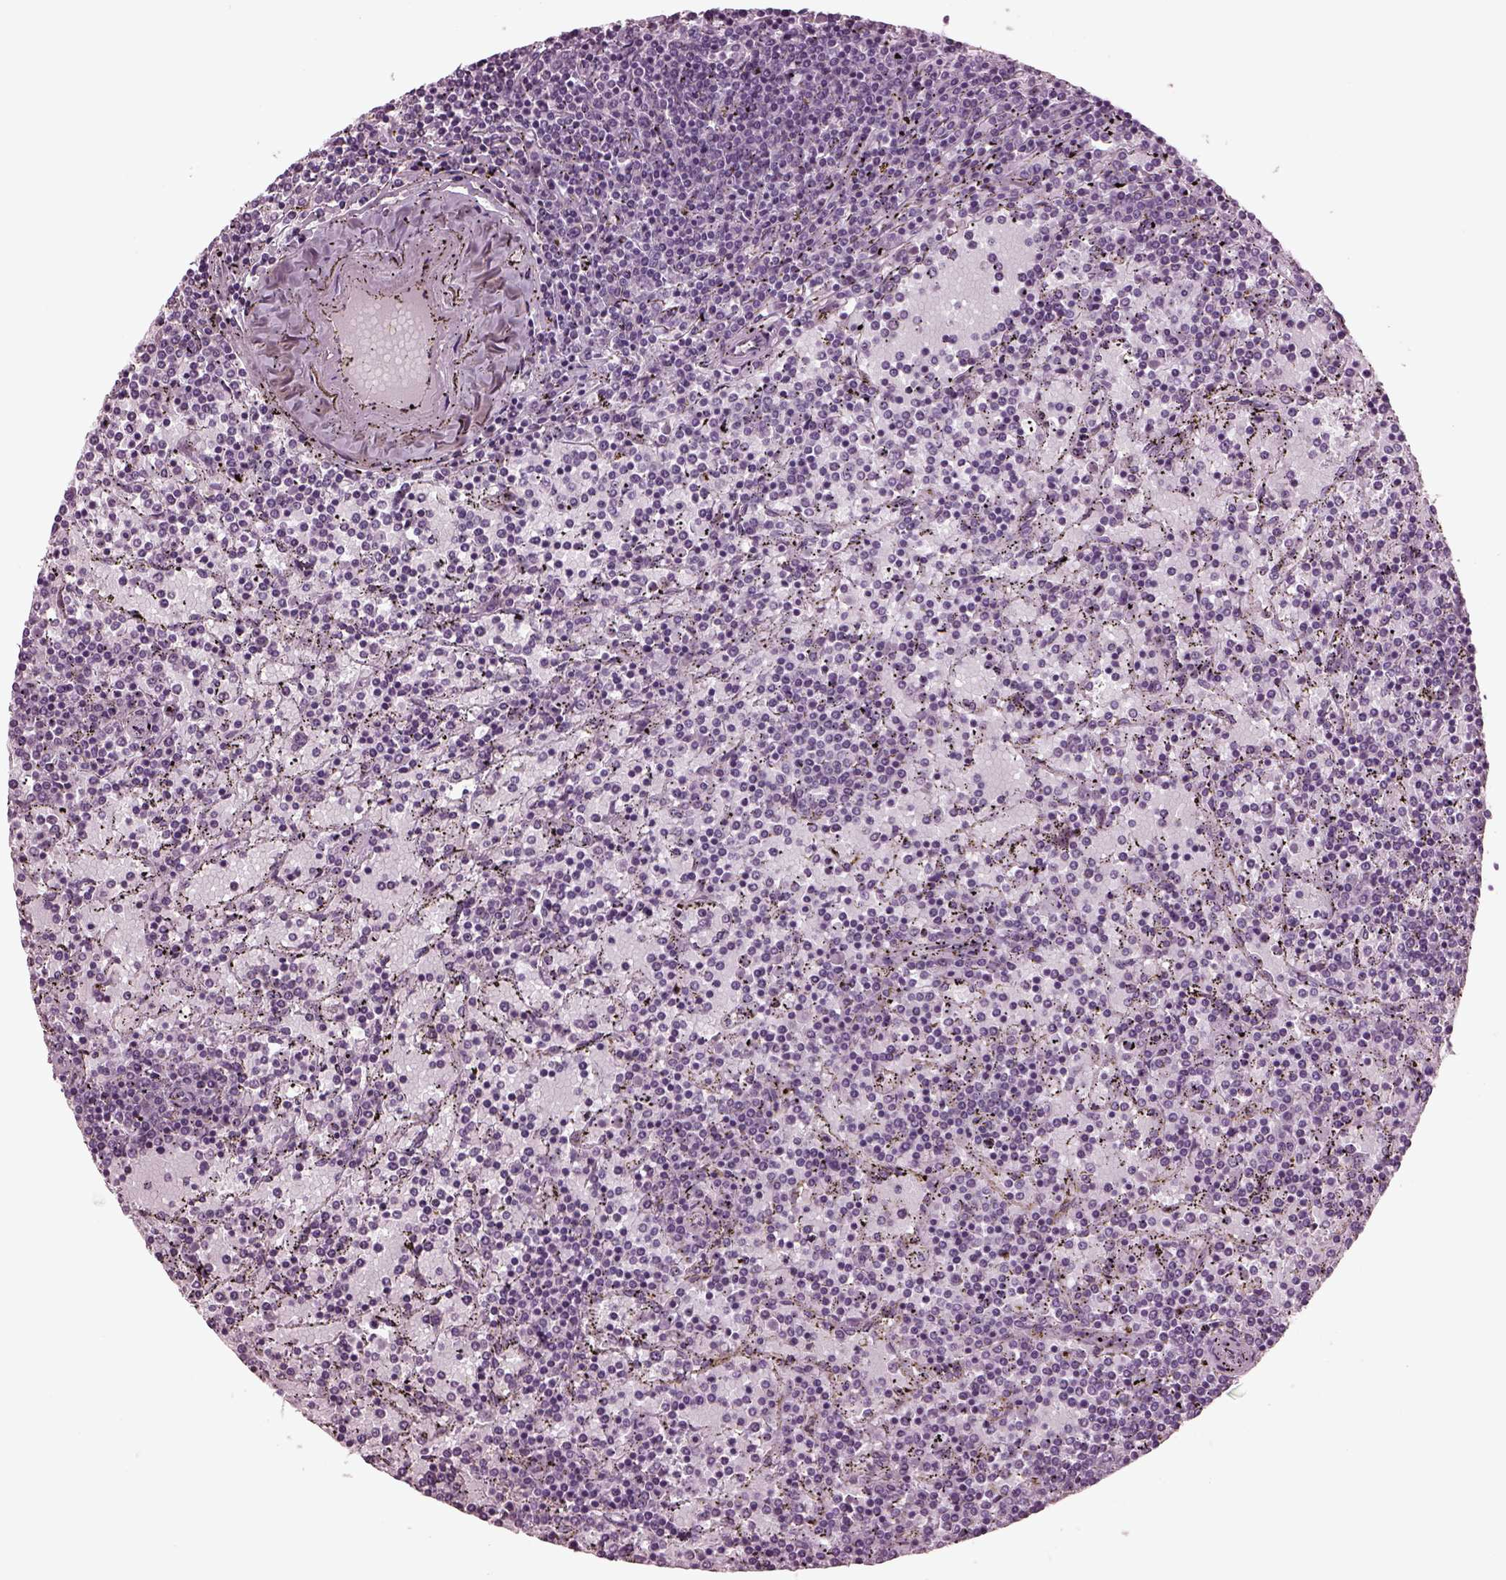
{"staining": {"intensity": "negative", "quantity": "none", "location": "none"}, "tissue": "lymphoma", "cell_type": "Tumor cells", "image_type": "cancer", "snomed": [{"axis": "morphology", "description": "Malignant lymphoma, non-Hodgkin's type, Low grade"}, {"axis": "topography", "description": "Spleen"}], "caption": "DAB immunohistochemical staining of low-grade malignant lymphoma, non-Hodgkin's type shows no significant staining in tumor cells. The staining is performed using DAB (3,3'-diaminobenzidine) brown chromogen with nuclei counter-stained in using hematoxylin.", "gene": "CLCN4", "patient": {"sex": "female", "age": 77}}